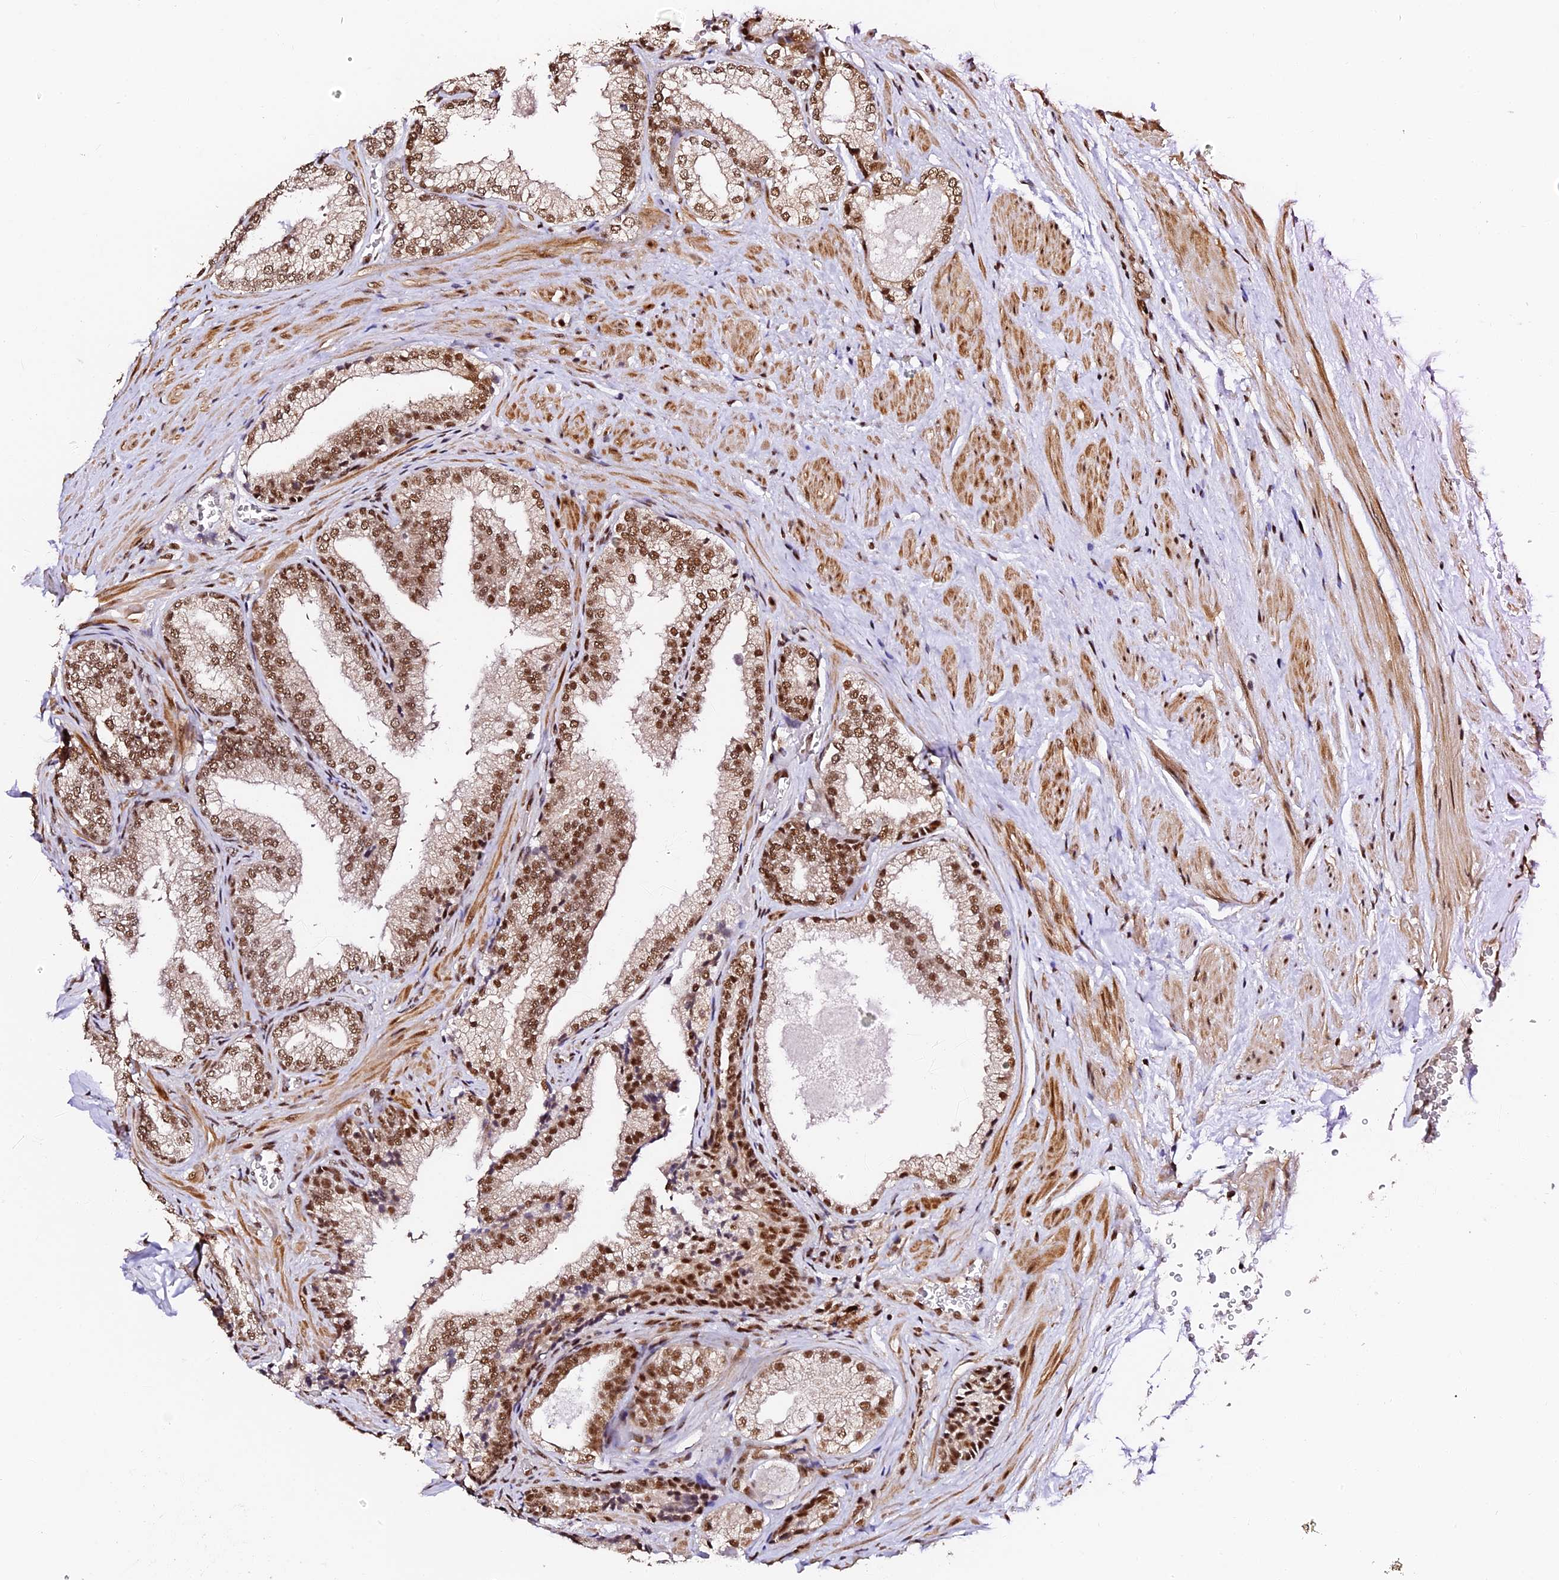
{"staining": {"intensity": "strong", "quantity": "25%-75%", "location": "nuclear"}, "tissue": "prostate", "cell_type": "Glandular cells", "image_type": "normal", "snomed": [{"axis": "morphology", "description": "Normal tissue, NOS"}, {"axis": "topography", "description": "Prostate"}], "caption": "Immunohistochemistry (IHC) of benign prostate demonstrates high levels of strong nuclear staining in about 25%-75% of glandular cells.", "gene": "MCRS1", "patient": {"sex": "male", "age": 76}}